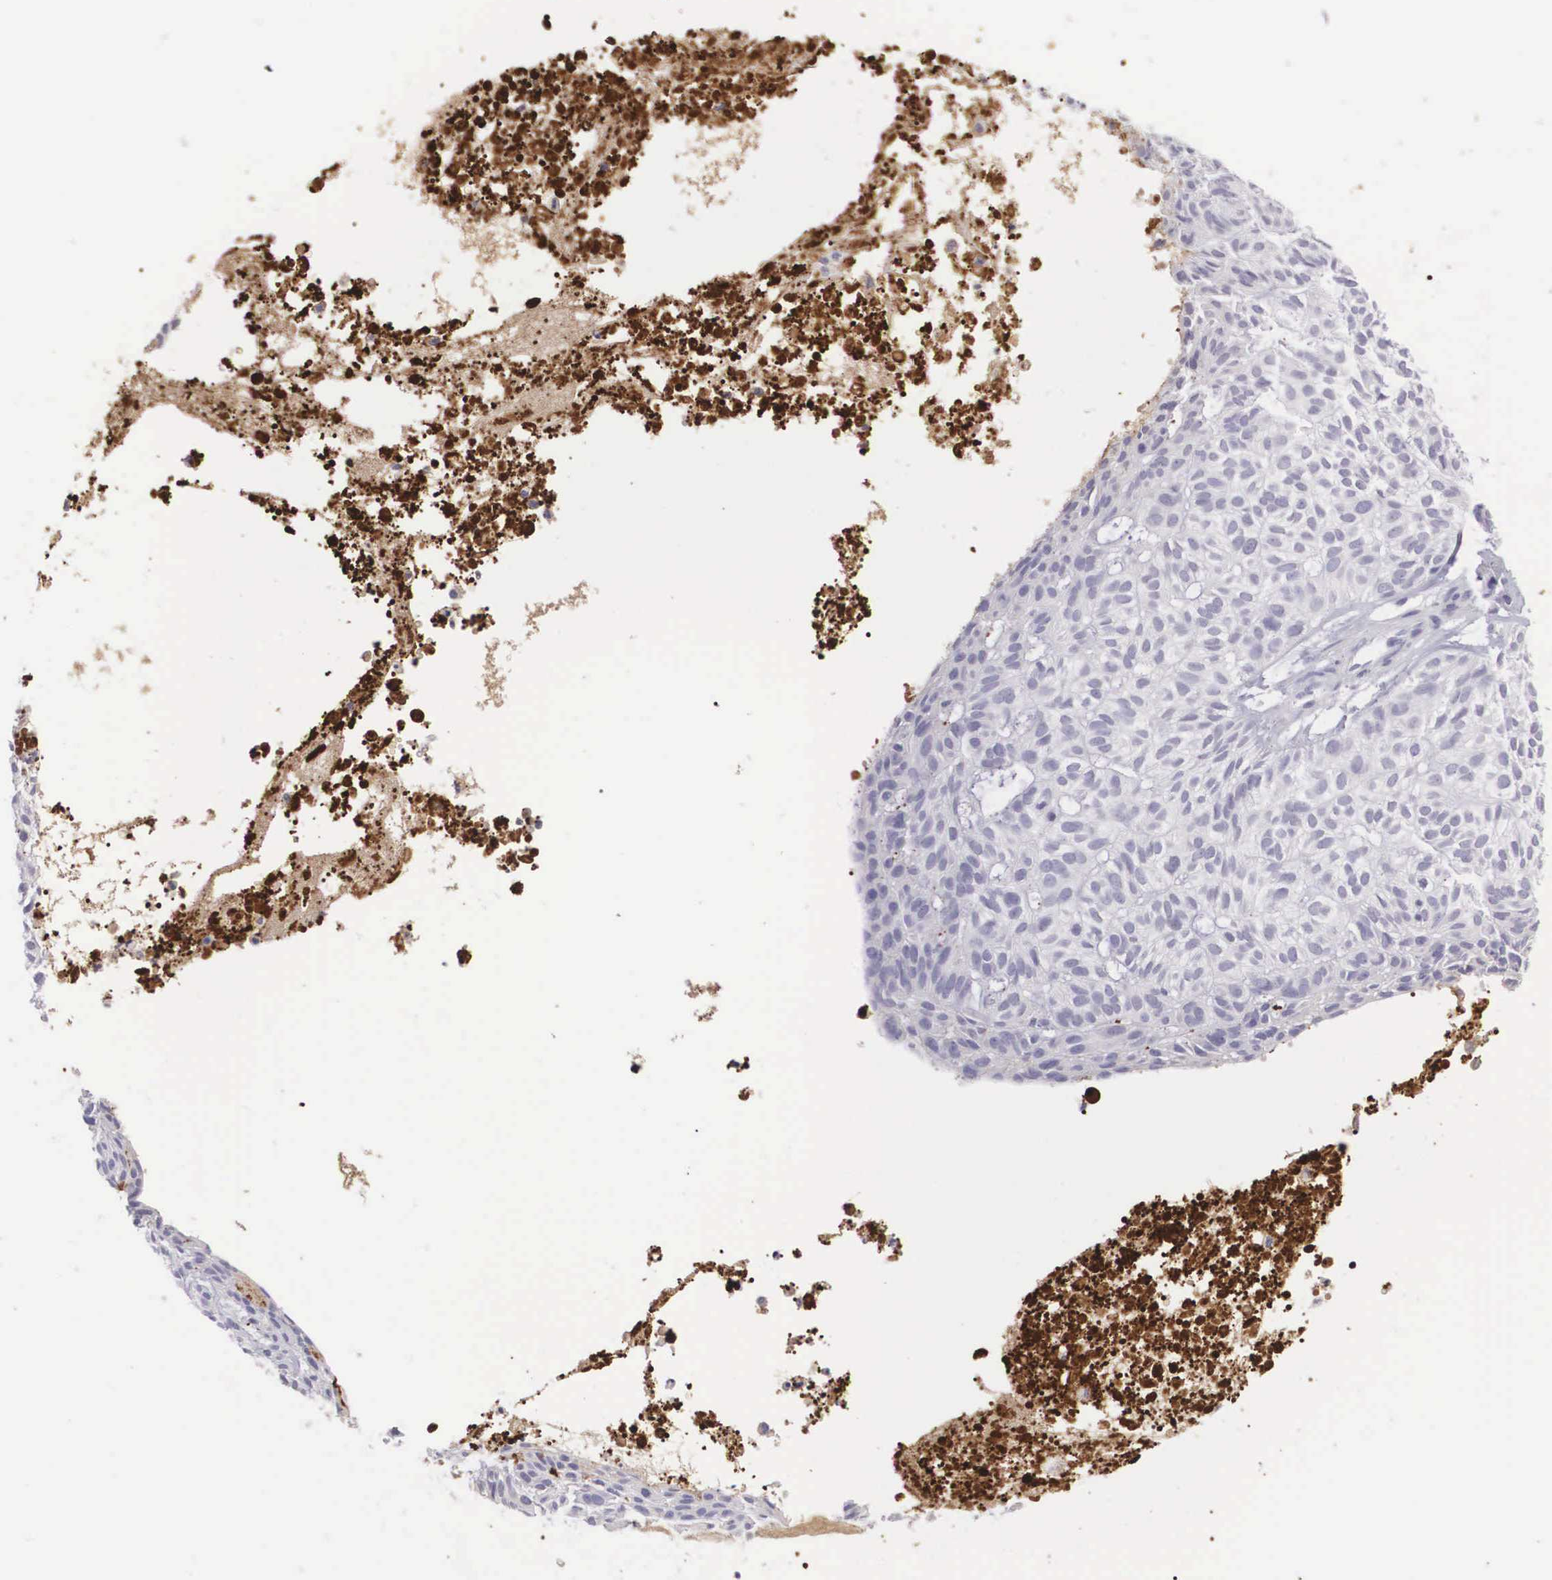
{"staining": {"intensity": "negative", "quantity": "none", "location": "none"}, "tissue": "skin cancer", "cell_type": "Tumor cells", "image_type": "cancer", "snomed": [{"axis": "morphology", "description": "Basal cell carcinoma"}, {"axis": "topography", "description": "Skin"}], "caption": "Protein analysis of basal cell carcinoma (skin) shows no significant positivity in tumor cells.", "gene": "CLU", "patient": {"sex": "male", "age": 75}}